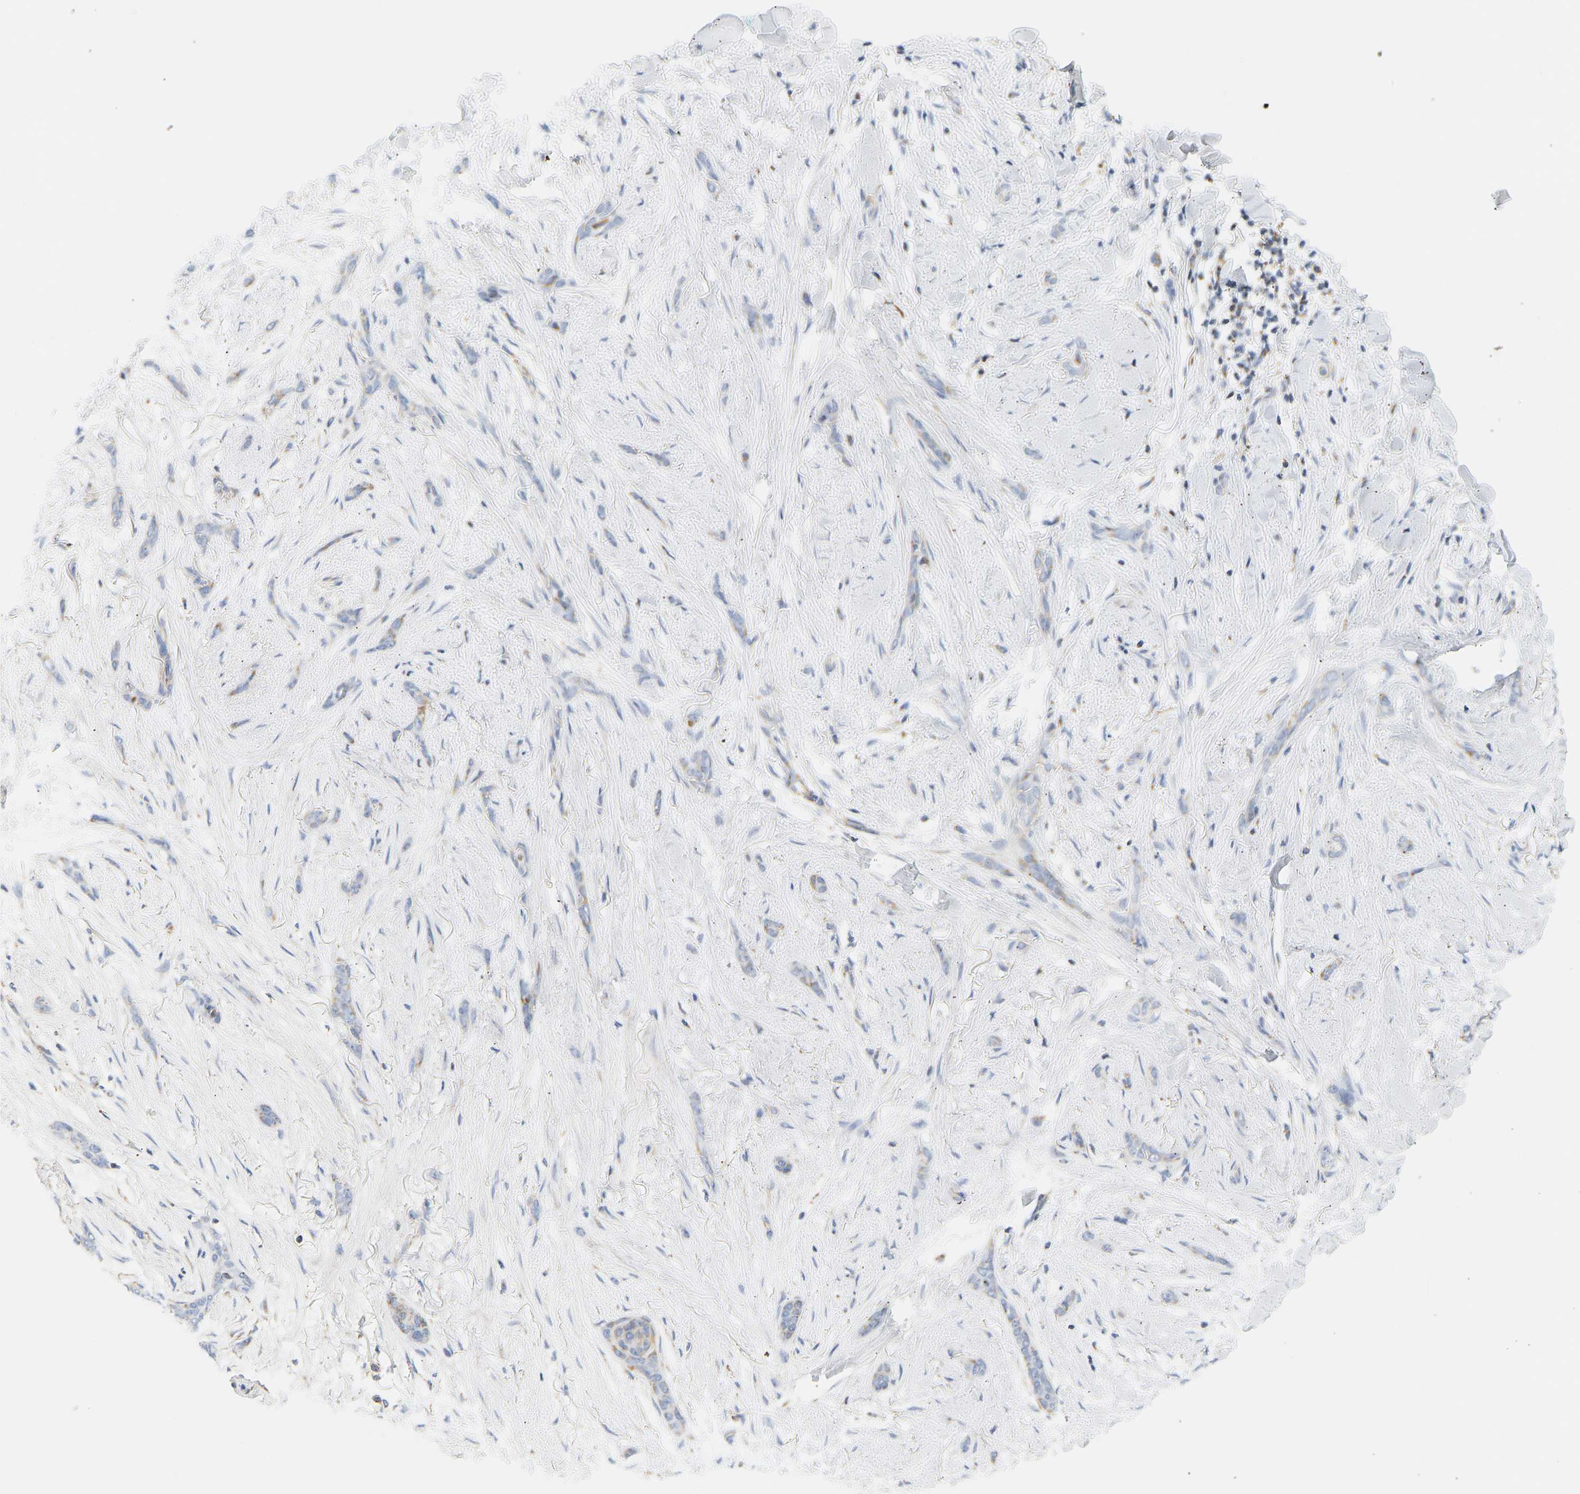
{"staining": {"intensity": "weak", "quantity": "<25%", "location": "cytoplasmic/membranous"}, "tissue": "skin cancer", "cell_type": "Tumor cells", "image_type": "cancer", "snomed": [{"axis": "morphology", "description": "Basal cell carcinoma"}, {"axis": "morphology", "description": "Adnexal tumor, benign"}, {"axis": "topography", "description": "Skin"}], "caption": "A histopathology image of human basal cell carcinoma (skin) is negative for staining in tumor cells.", "gene": "GRPEL2", "patient": {"sex": "female", "age": 42}}